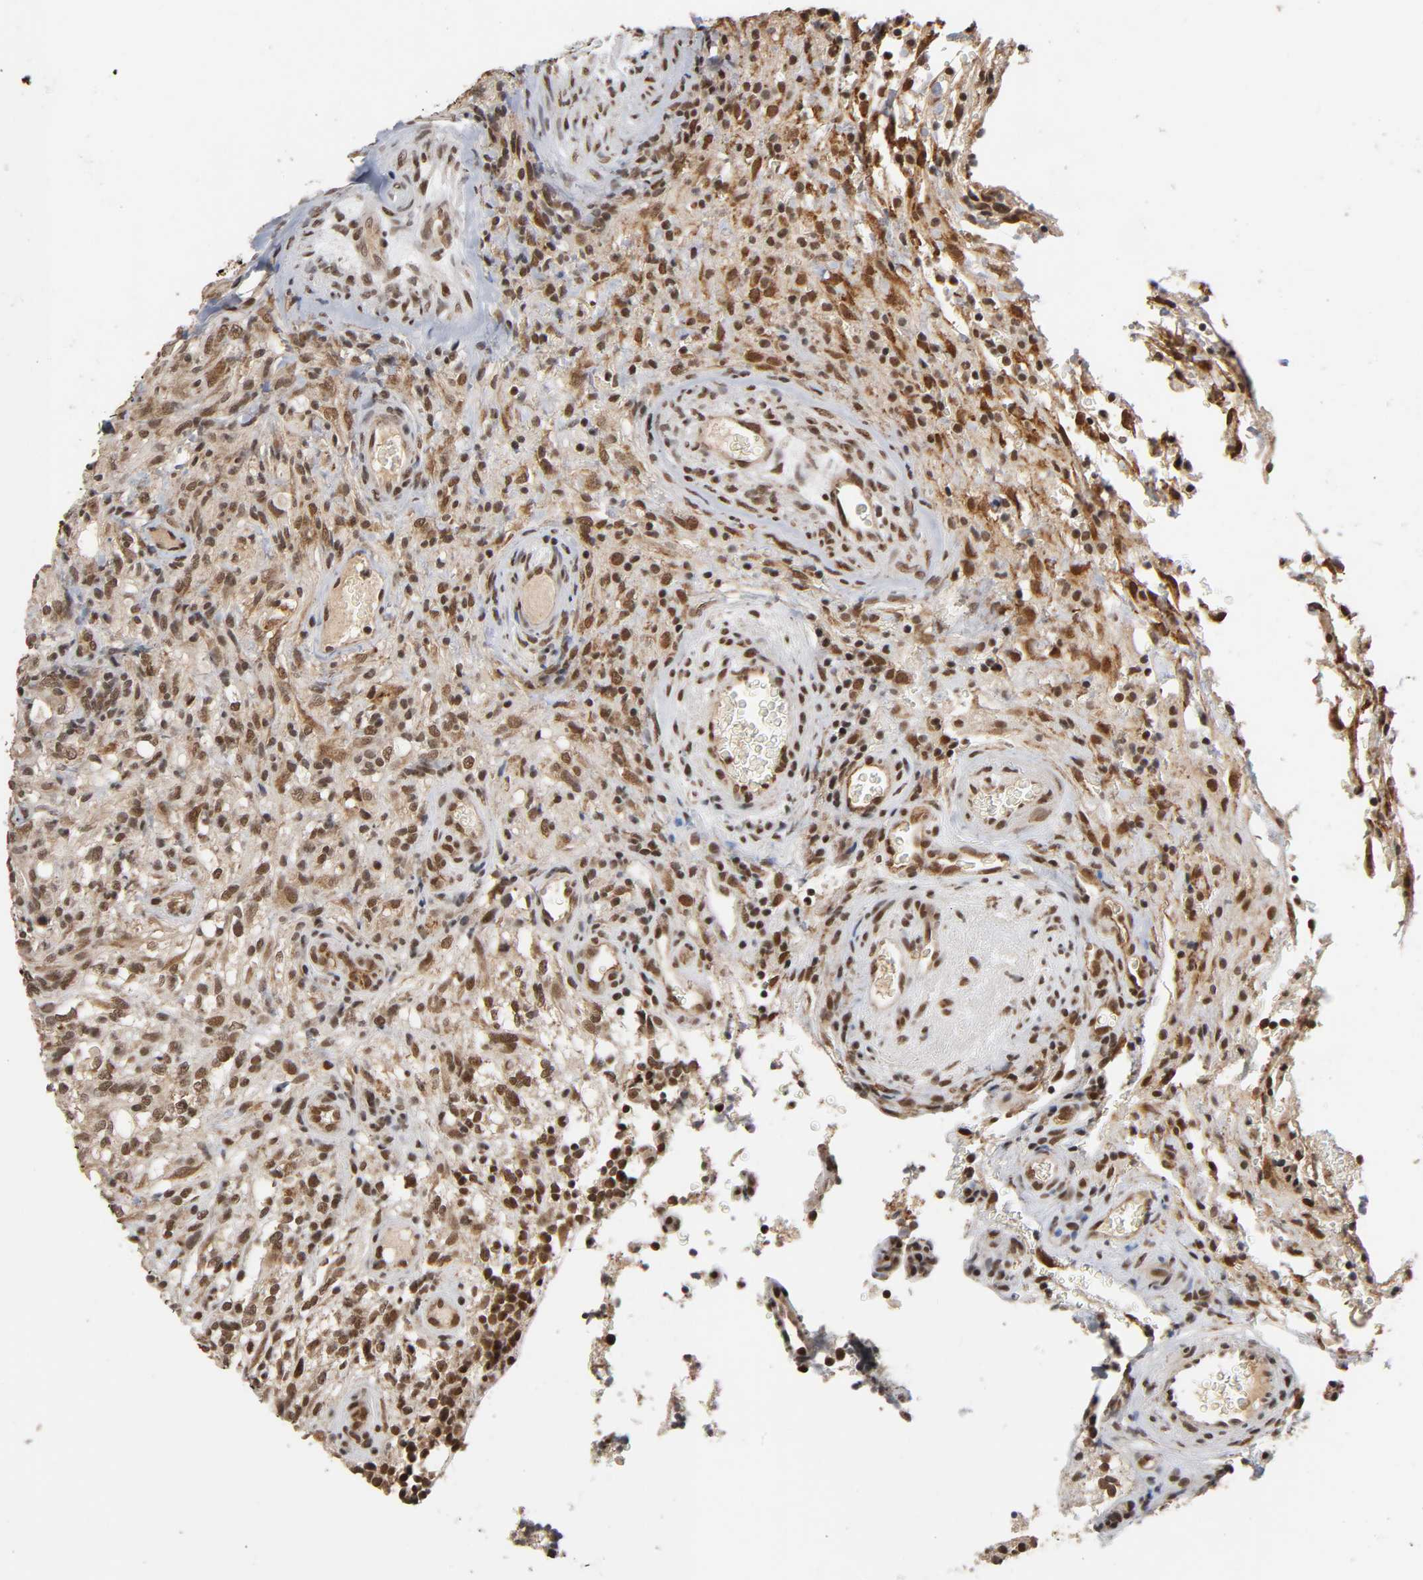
{"staining": {"intensity": "strong", "quantity": ">75%", "location": "nuclear"}, "tissue": "glioma", "cell_type": "Tumor cells", "image_type": "cancer", "snomed": [{"axis": "morphology", "description": "Normal tissue, NOS"}, {"axis": "morphology", "description": "Glioma, malignant, High grade"}, {"axis": "topography", "description": "Cerebral cortex"}], "caption": "The micrograph demonstrates staining of malignant glioma (high-grade), revealing strong nuclear protein staining (brown color) within tumor cells. The staining was performed using DAB to visualize the protein expression in brown, while the nuclei were stained in blue with hematoxylin (Magnification: 20x).", "gene": "ZNF384", "patient": {"sex": "male", "age": 75}}